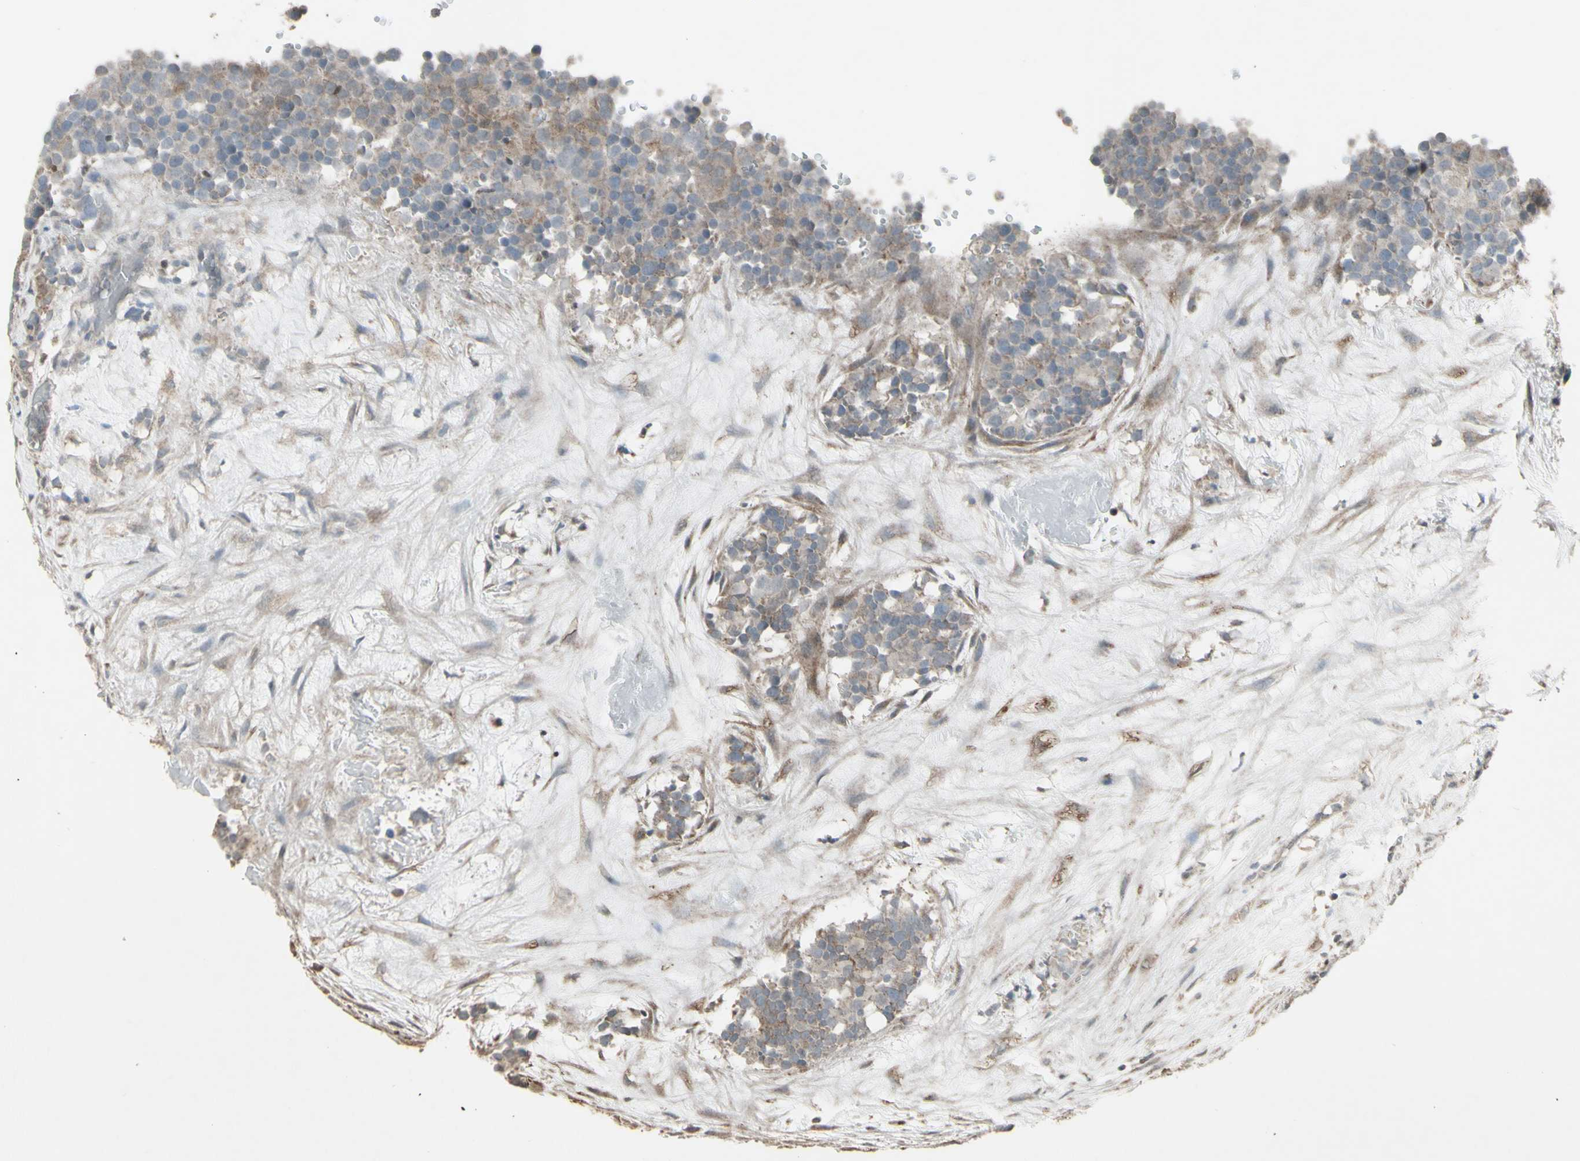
{"staining": {"intensity": "negative", "quantity": "none", "location": "none"}, "tissue": "testis cancer", "cell_type": "Tumor cells", "image_type": "cancer", "snomed": [{"axis": "morphology", "description": "Seminoma, NOS"}, {"axis": "topography", "description": "Testis"}], "caption": "Immunohistochemistry of human testis cancer (seminoma) demonstrates no staining in tumor cells. Nuclei are stained in blue.", "gene": "FXYD3", "patient": {"sex": "male", "age": 71}}